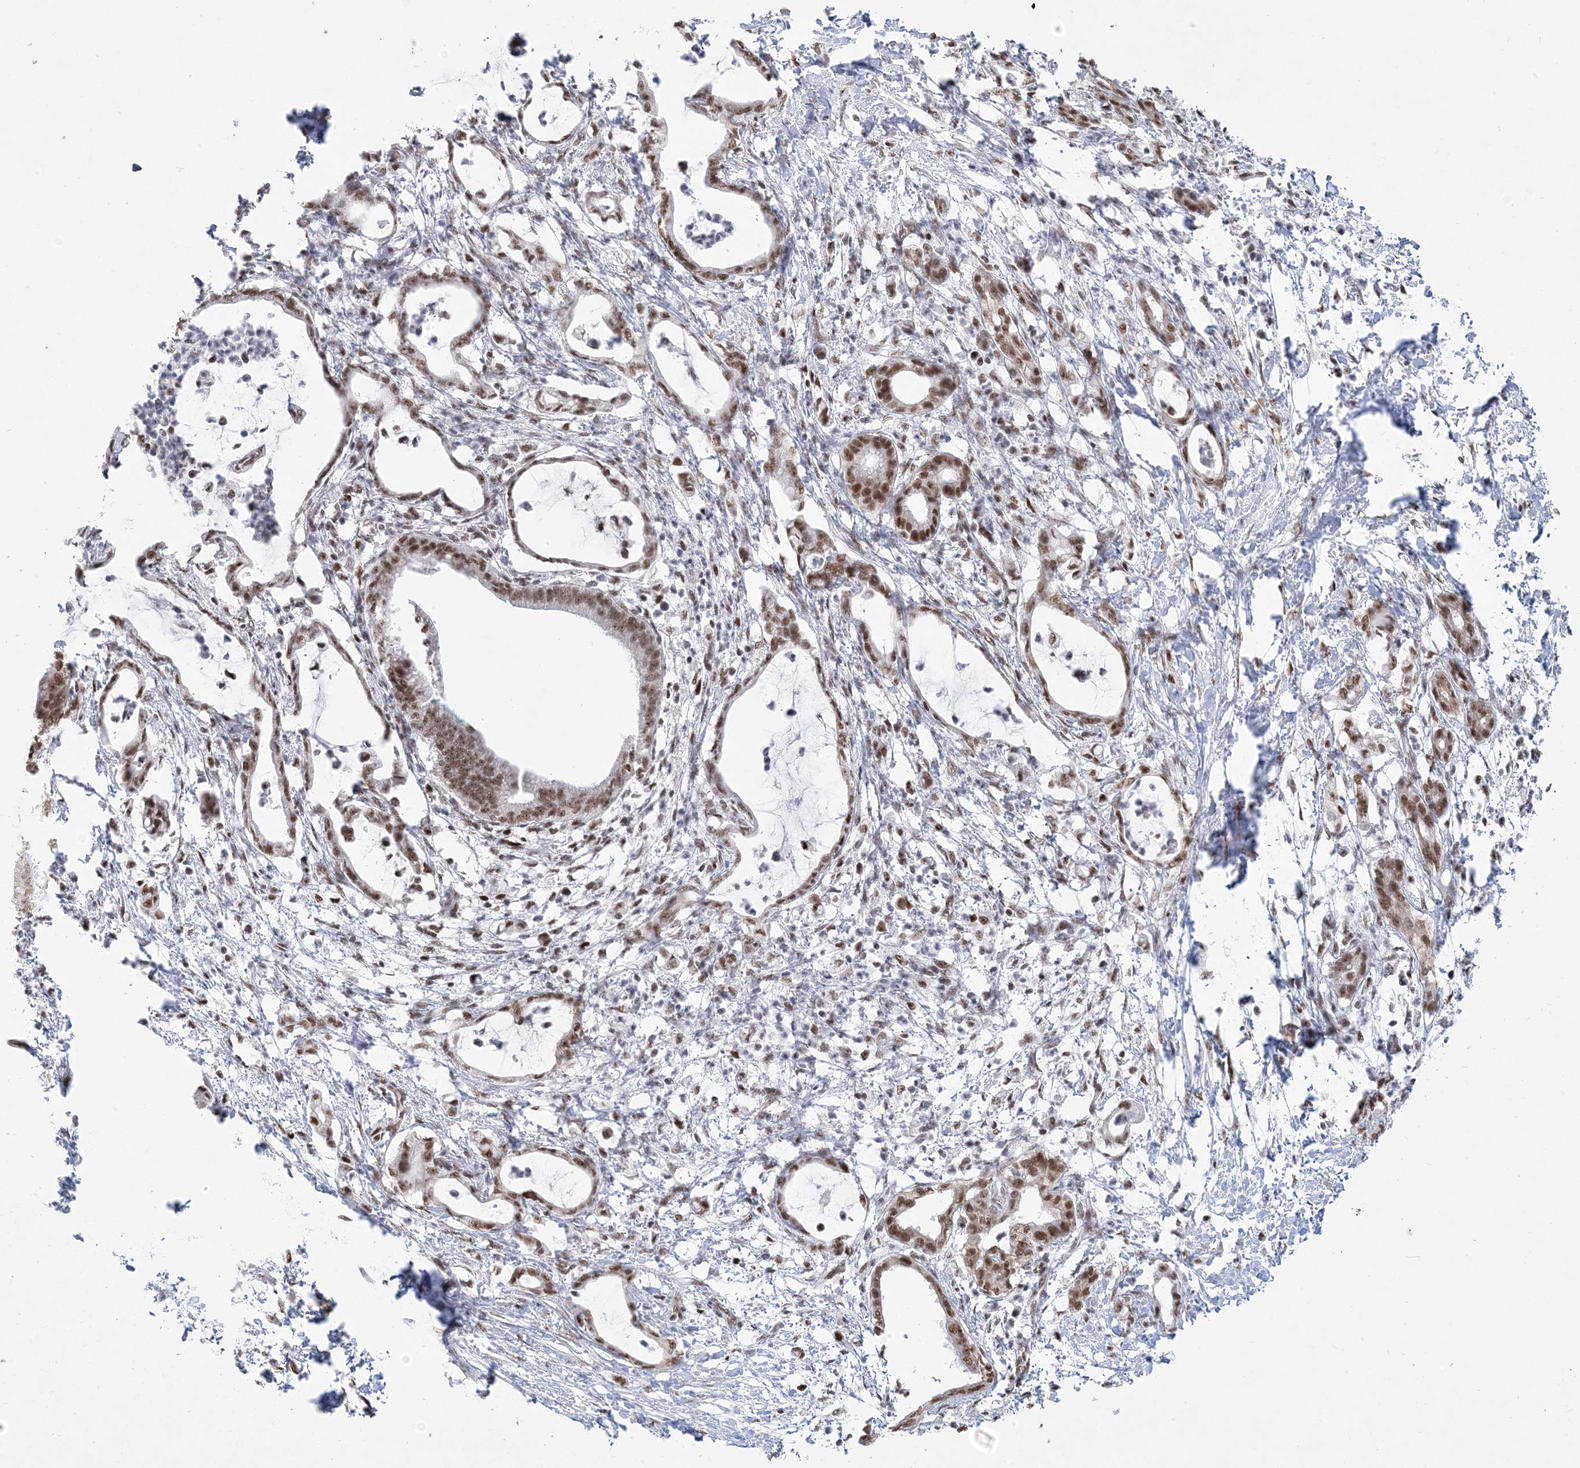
{"staining": {"intensity": "moderate", "quantity": ">75%", "location": "nuclear"}, "tissue": "pancreatic cancer", "cell_type": "Tumor cells", "image_type": "cancer", "snomed": [{"axis": "morphology", "description": "Adenocarcinoma, NOS"}, {"axis": "topography", "description": "Pancreas"}], "caption": "Tumor cells show moderate nuclear staining in approximately >75% of cells in pancreatic cancer (adenocarcinoma). The staining is performed using DAB (3,3'-diaminobenzidine) brown chromogen to label protein expression. The nuclei are counter-stained blue using hematoxylin.", "gene": "MTREX", "patient": {"sex": "female", "age": 55}}